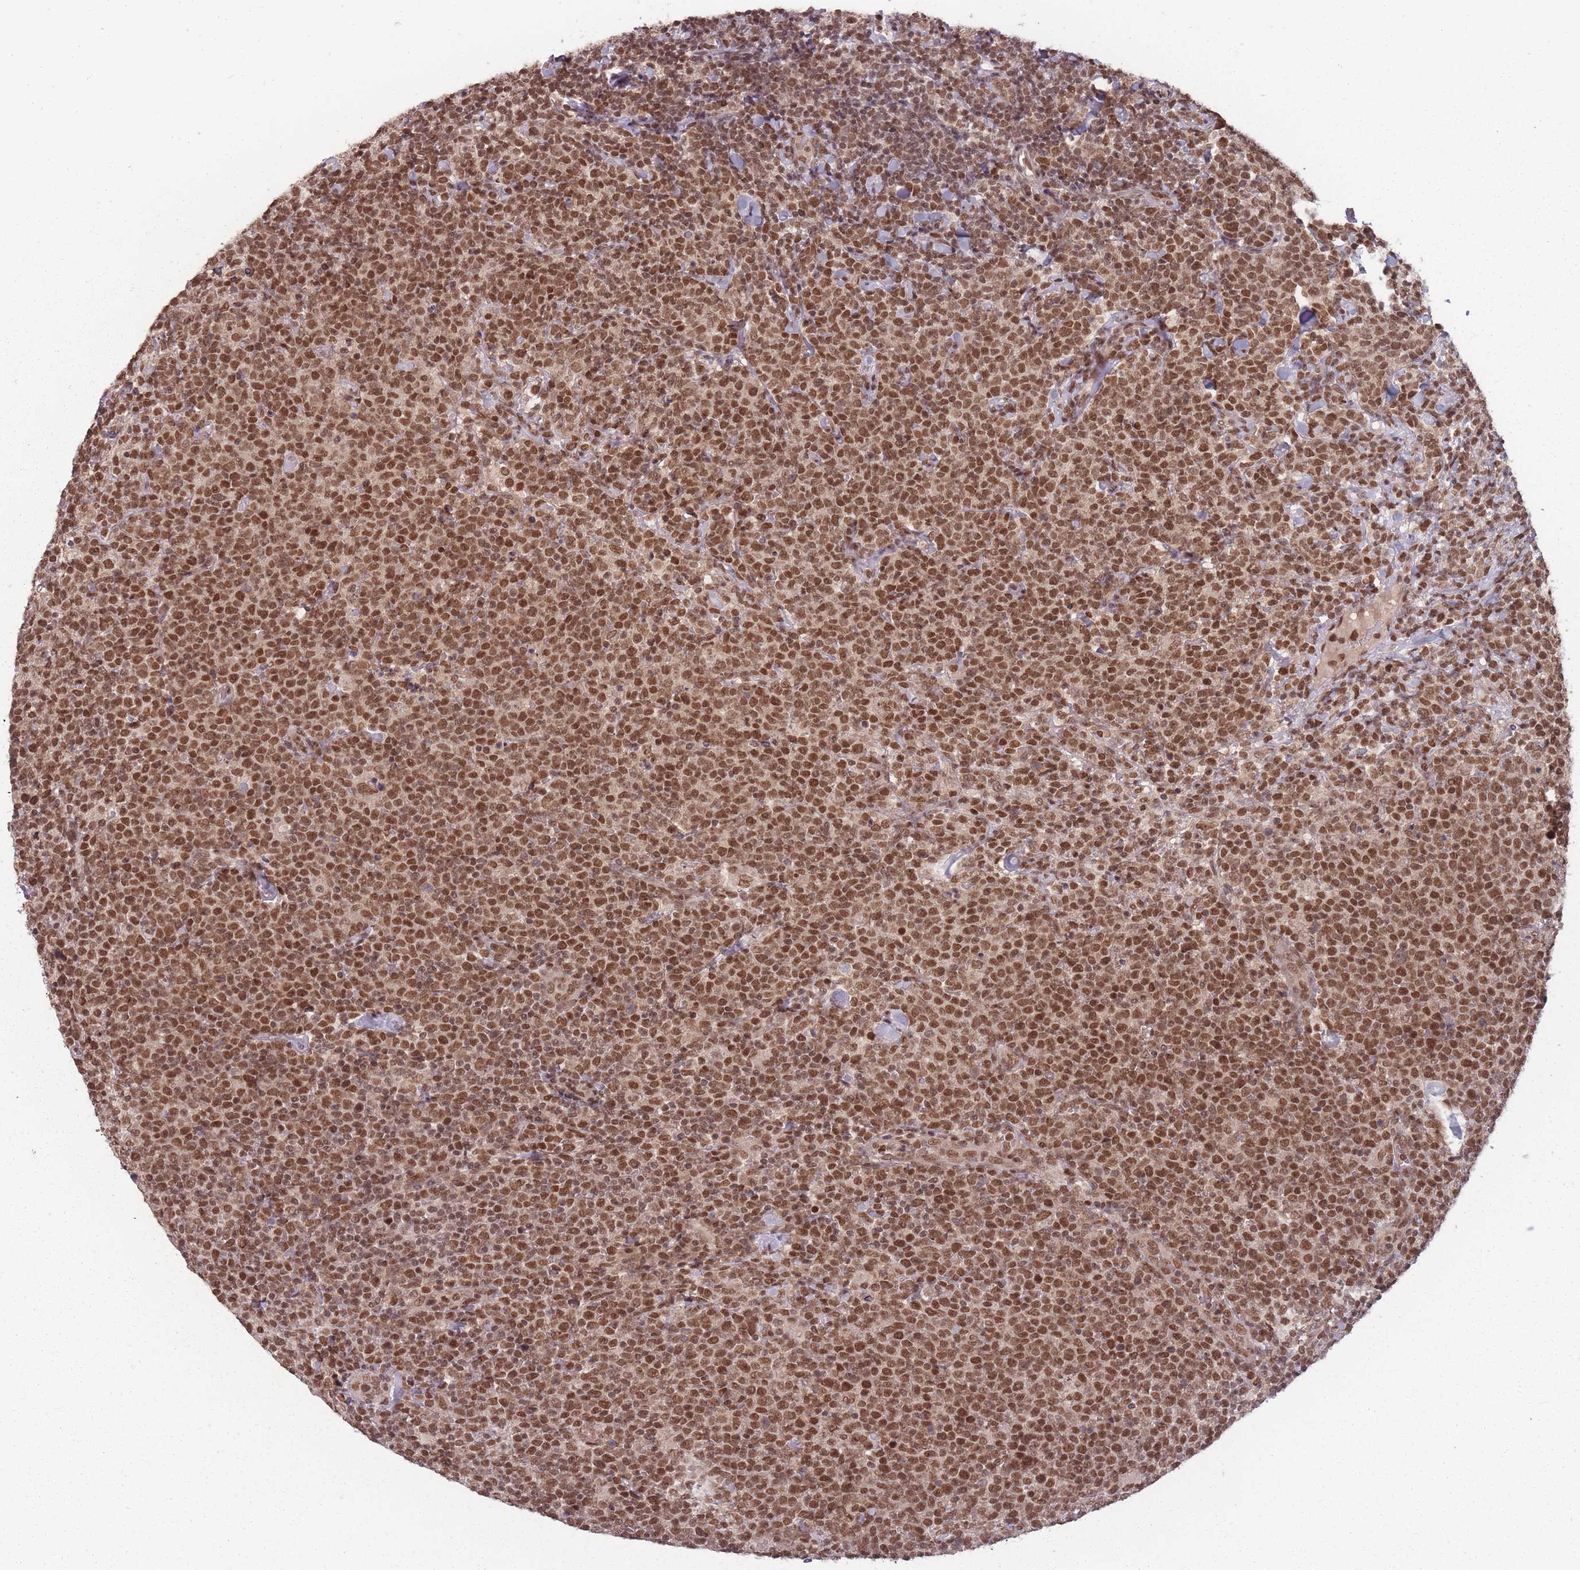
{"staining": {"intensity": "moderate", "quantity": ">75%", "location": "nuclear"}, "tissue": "lymphoma", "cell_type": "Tumor cells", "image_type": "cancer", "snomed": [{"axis": "morphology", "description": "Malignant lymphoma, non-Hodgkin's type, High grade"}, {"axis": "topography", "description": "Lymph node"}], "caption": "Human high-grade malignant lymphoma, non-Hodgkin's type stained for a protein (brown) displays moderate nuclear positive expression in about >75% of tumor cells.", "gene": "TMED3", "patient": {"sex": "male", "age": 61}}